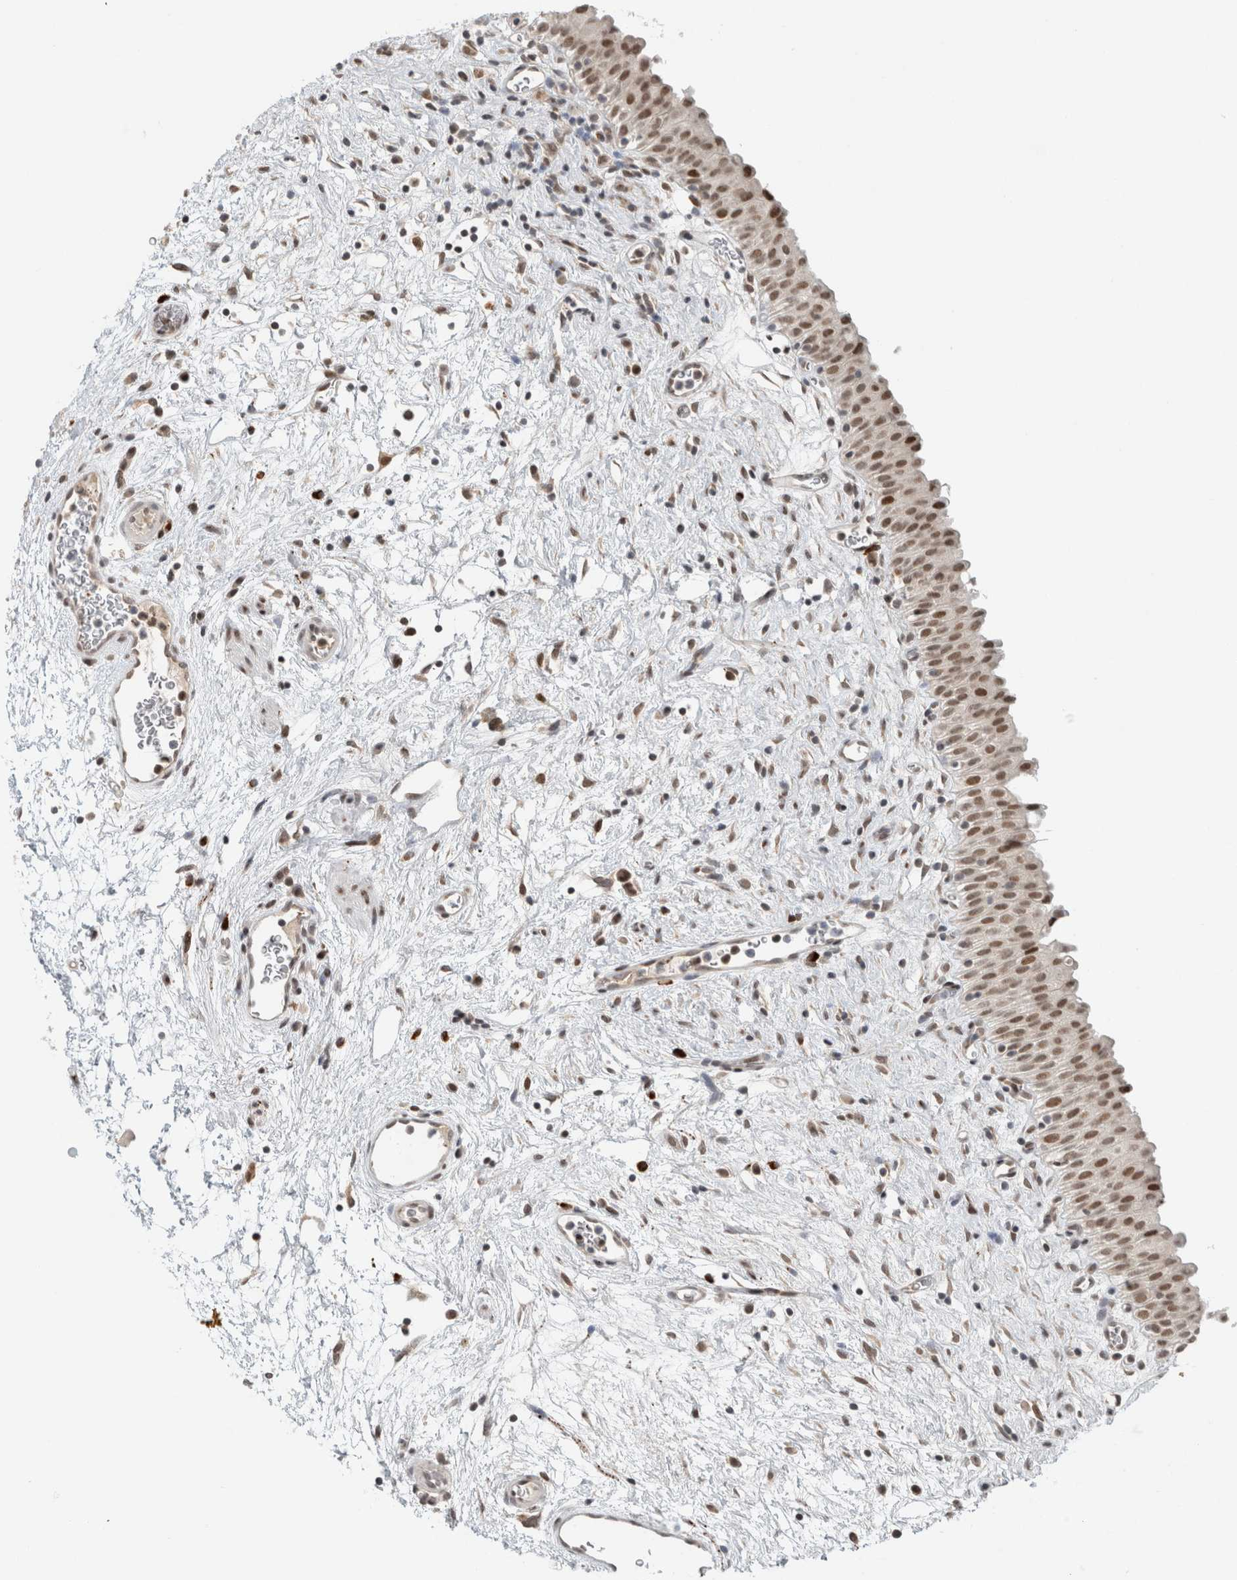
{"staining": {"intensity": "moderate", "quantity": ">75%", "location": "nuclear"}, "tissue": "urinary bladder", "cell_type": "Urothelial cells", "image_type": "normal", "snomed": [{"axis": "morphology", "description": "Normal tissue, NOS"}, {"axis": "topography", "description": "Urinary bladder"}], "caption": "A brown stain highlights moderate nuclear expression of a protein in urothelial cells of normal urinary bladder.", "gene": "HNRNPR", "patient": {"sex": "male", "age": 82}}